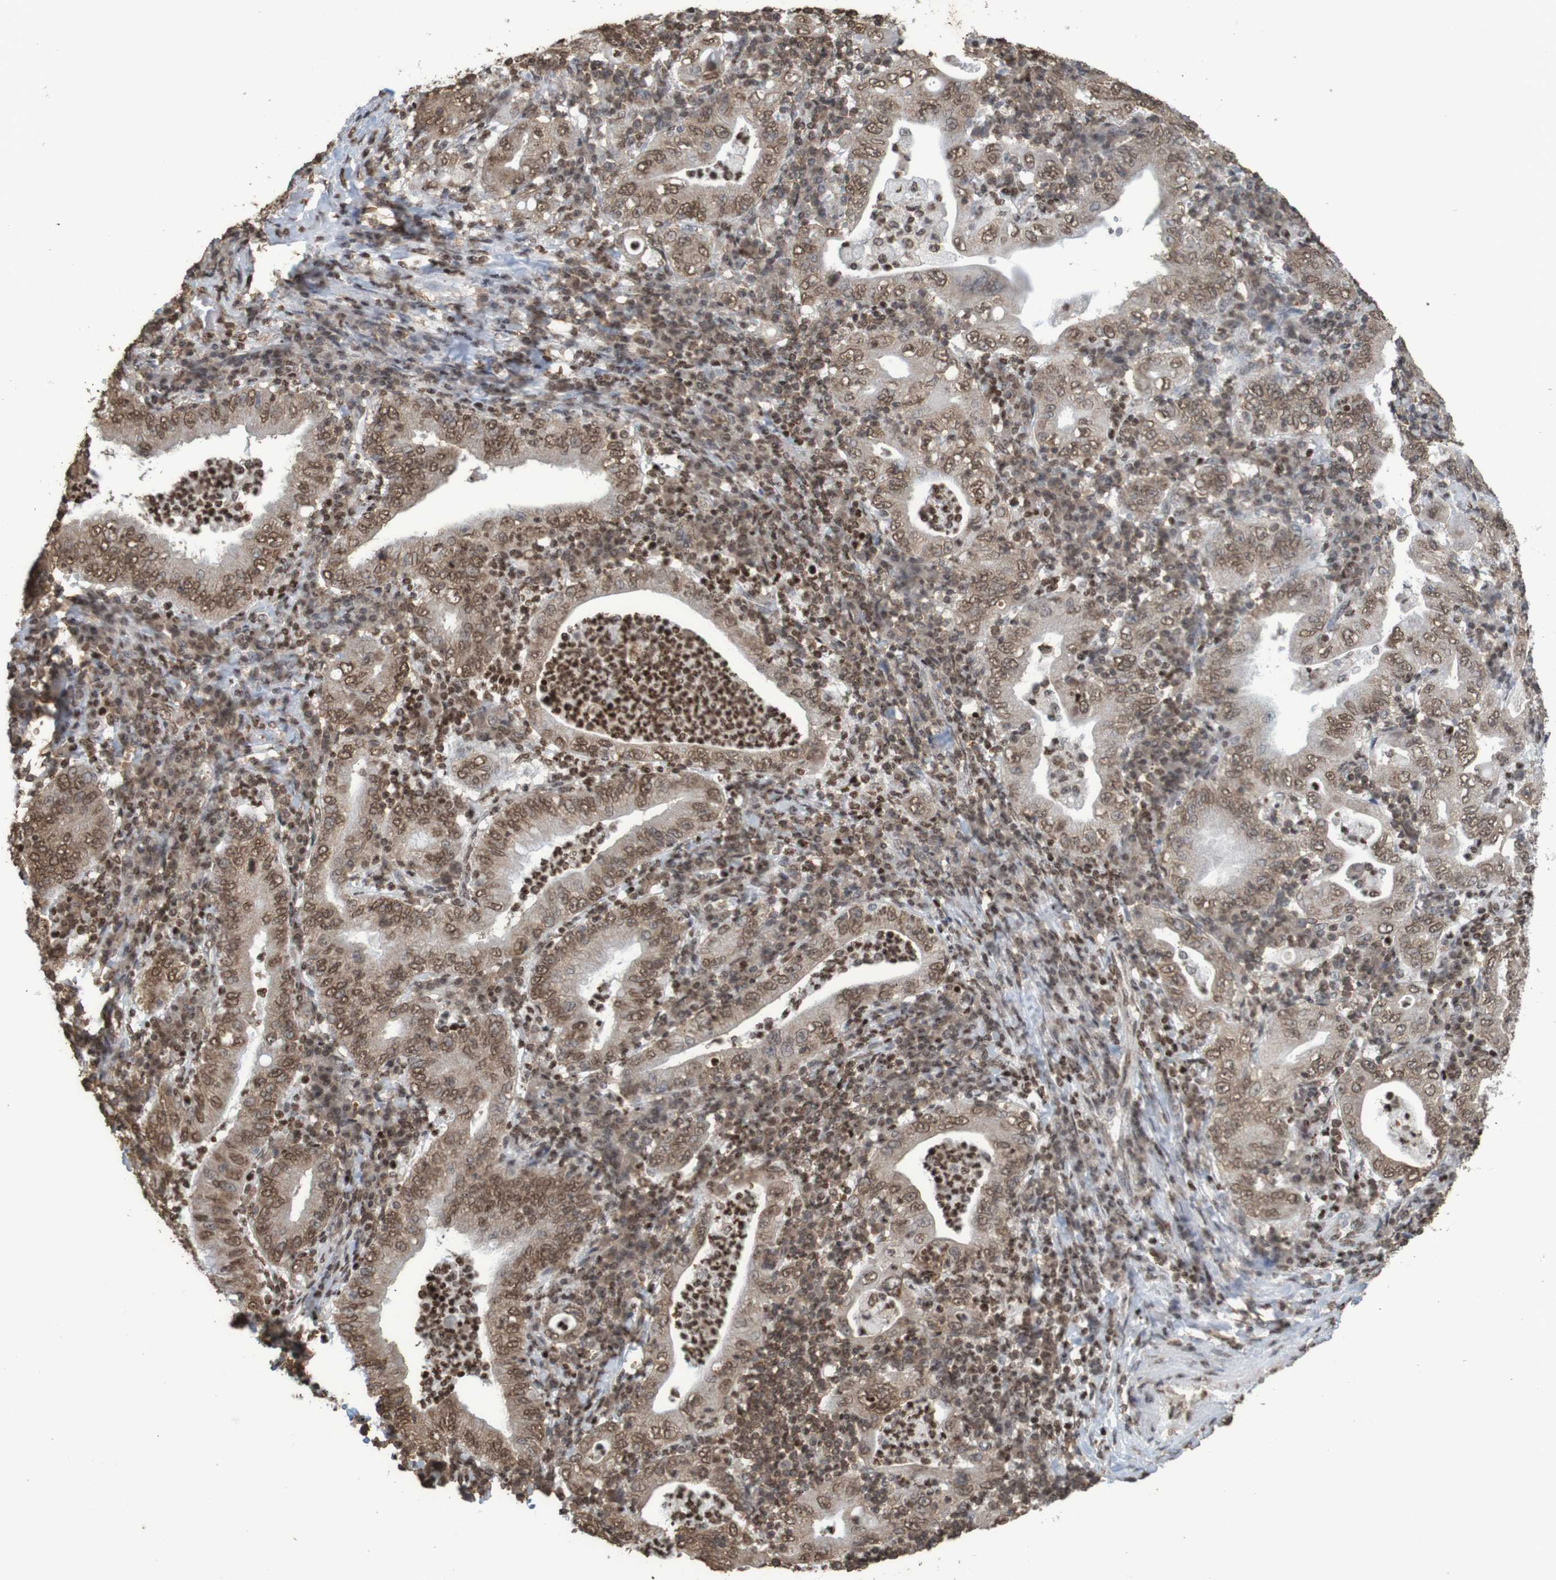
{"staining": {"intensity": "moderate", "quantity": ">75%", "location": "cytoplasmic/membranous,nuclear"}, "tissue": "stomach cancer", "cell_type": "Tumor cells", "image_type": "cancer", "snomed": [{"axis": "morphology", "description": "Normal tissue, NOS"}, {"axis": "morphology", "description": "Adenocarcinoma, NOS"}, {"axis": "topography", "description": "Esophagus"}, {"axis": "topography", "description": "Stomach, upper"}, {"axis": "topography", "description": "Peripheral nerve tissue"}], "caption": "A photomicrograph of human stomach adenocarcinoma stained for a protein reveals moderate cytoplasmic/membranous and nuclear brown staining in tumor cells.", "gene": "GFI1", "patient": {"sex": "male", "age": 62}}